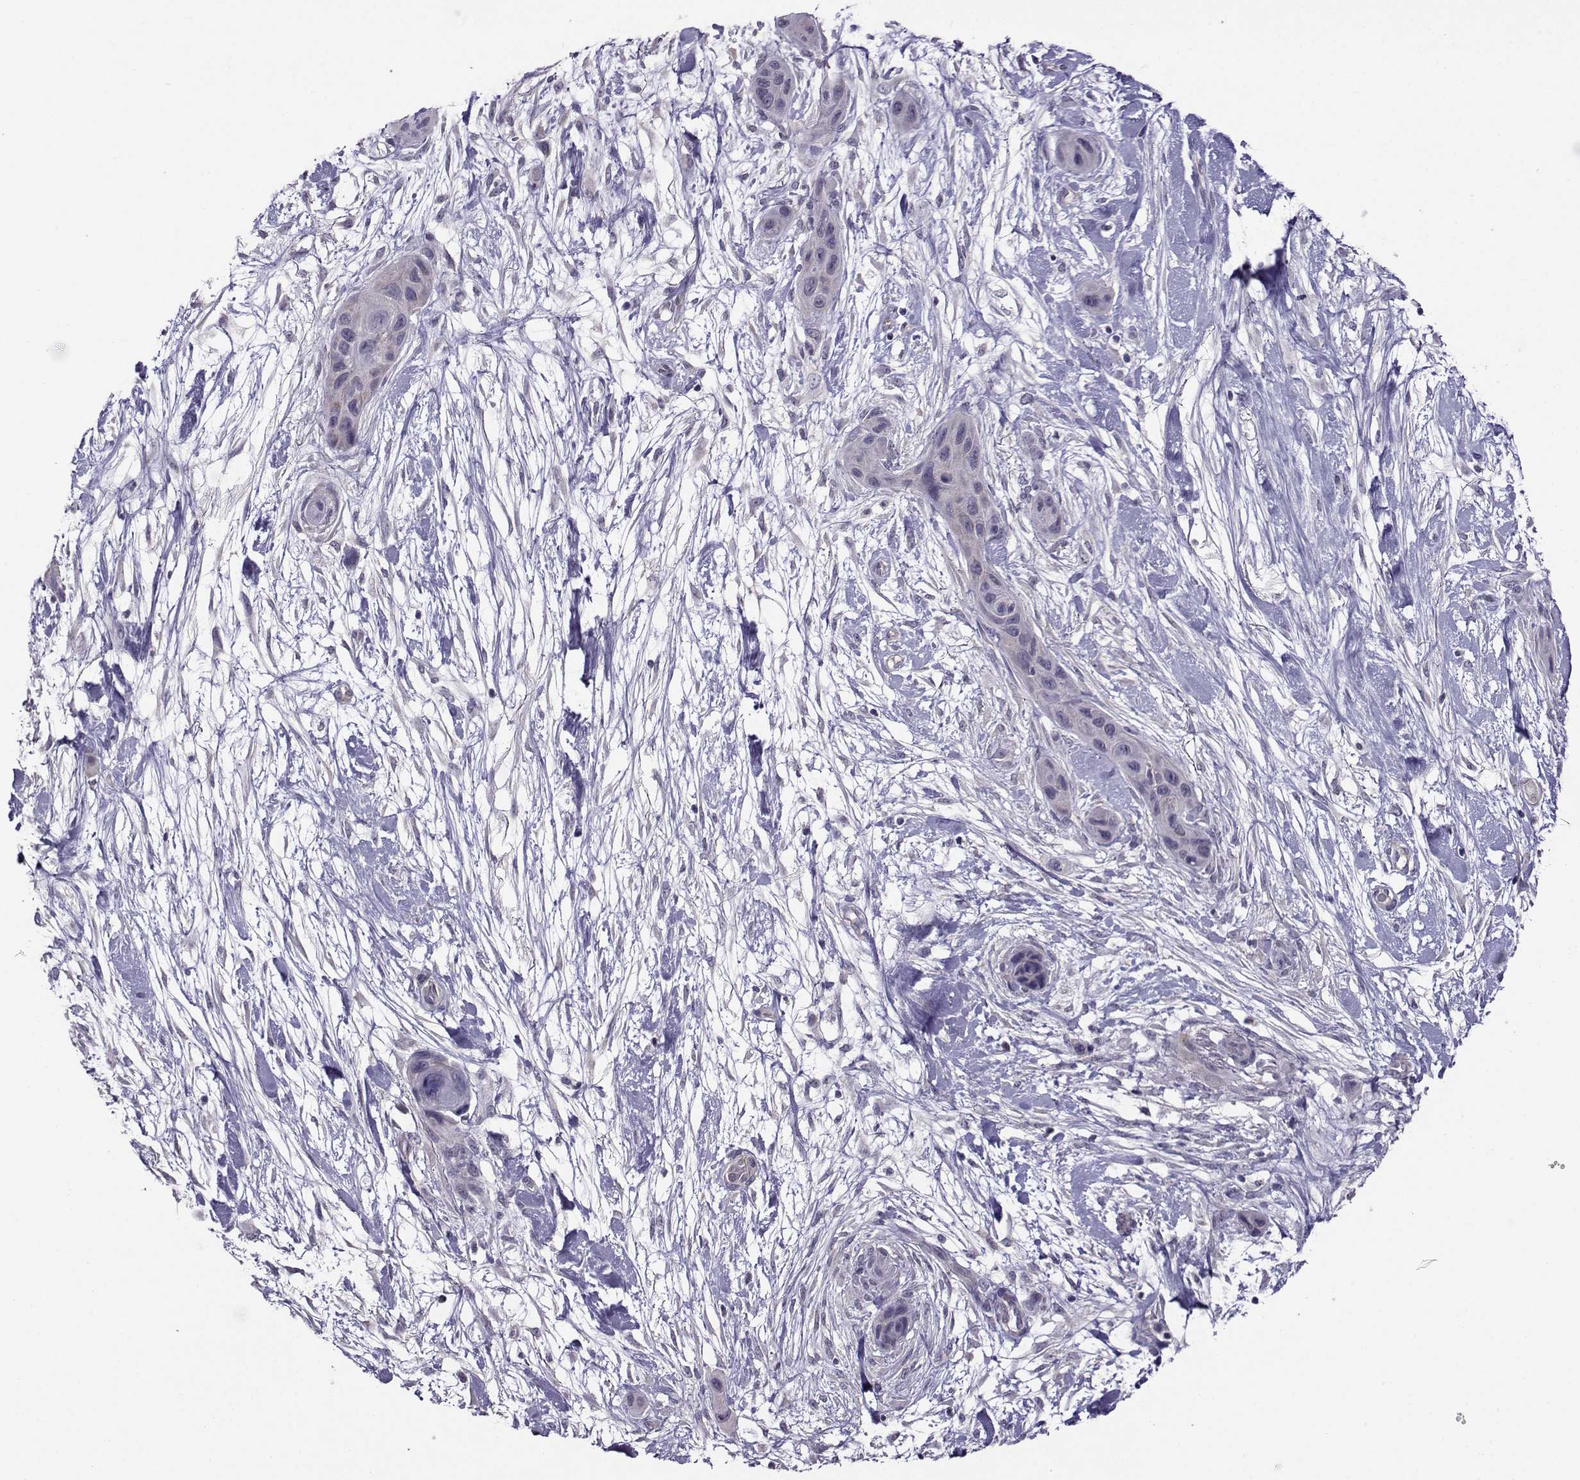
{"staining": {"intensity": "negative", "quantity": "none", "location": "none"}, "tissue": "skin cancer", "cell_type": "Tumor cells", "image_type": "cancer", "snomed": [{"axis": "morphology", "description": "Squamous cell carcinoma, NOS"}, {"axis": "topography", "description": "Skin"}], "caption": "Tumor cells show no significant staining in skin cancer (squamous cell carcinoma).", "gene": "DDX20", "patient": {"sex": "male", "age": 79}}